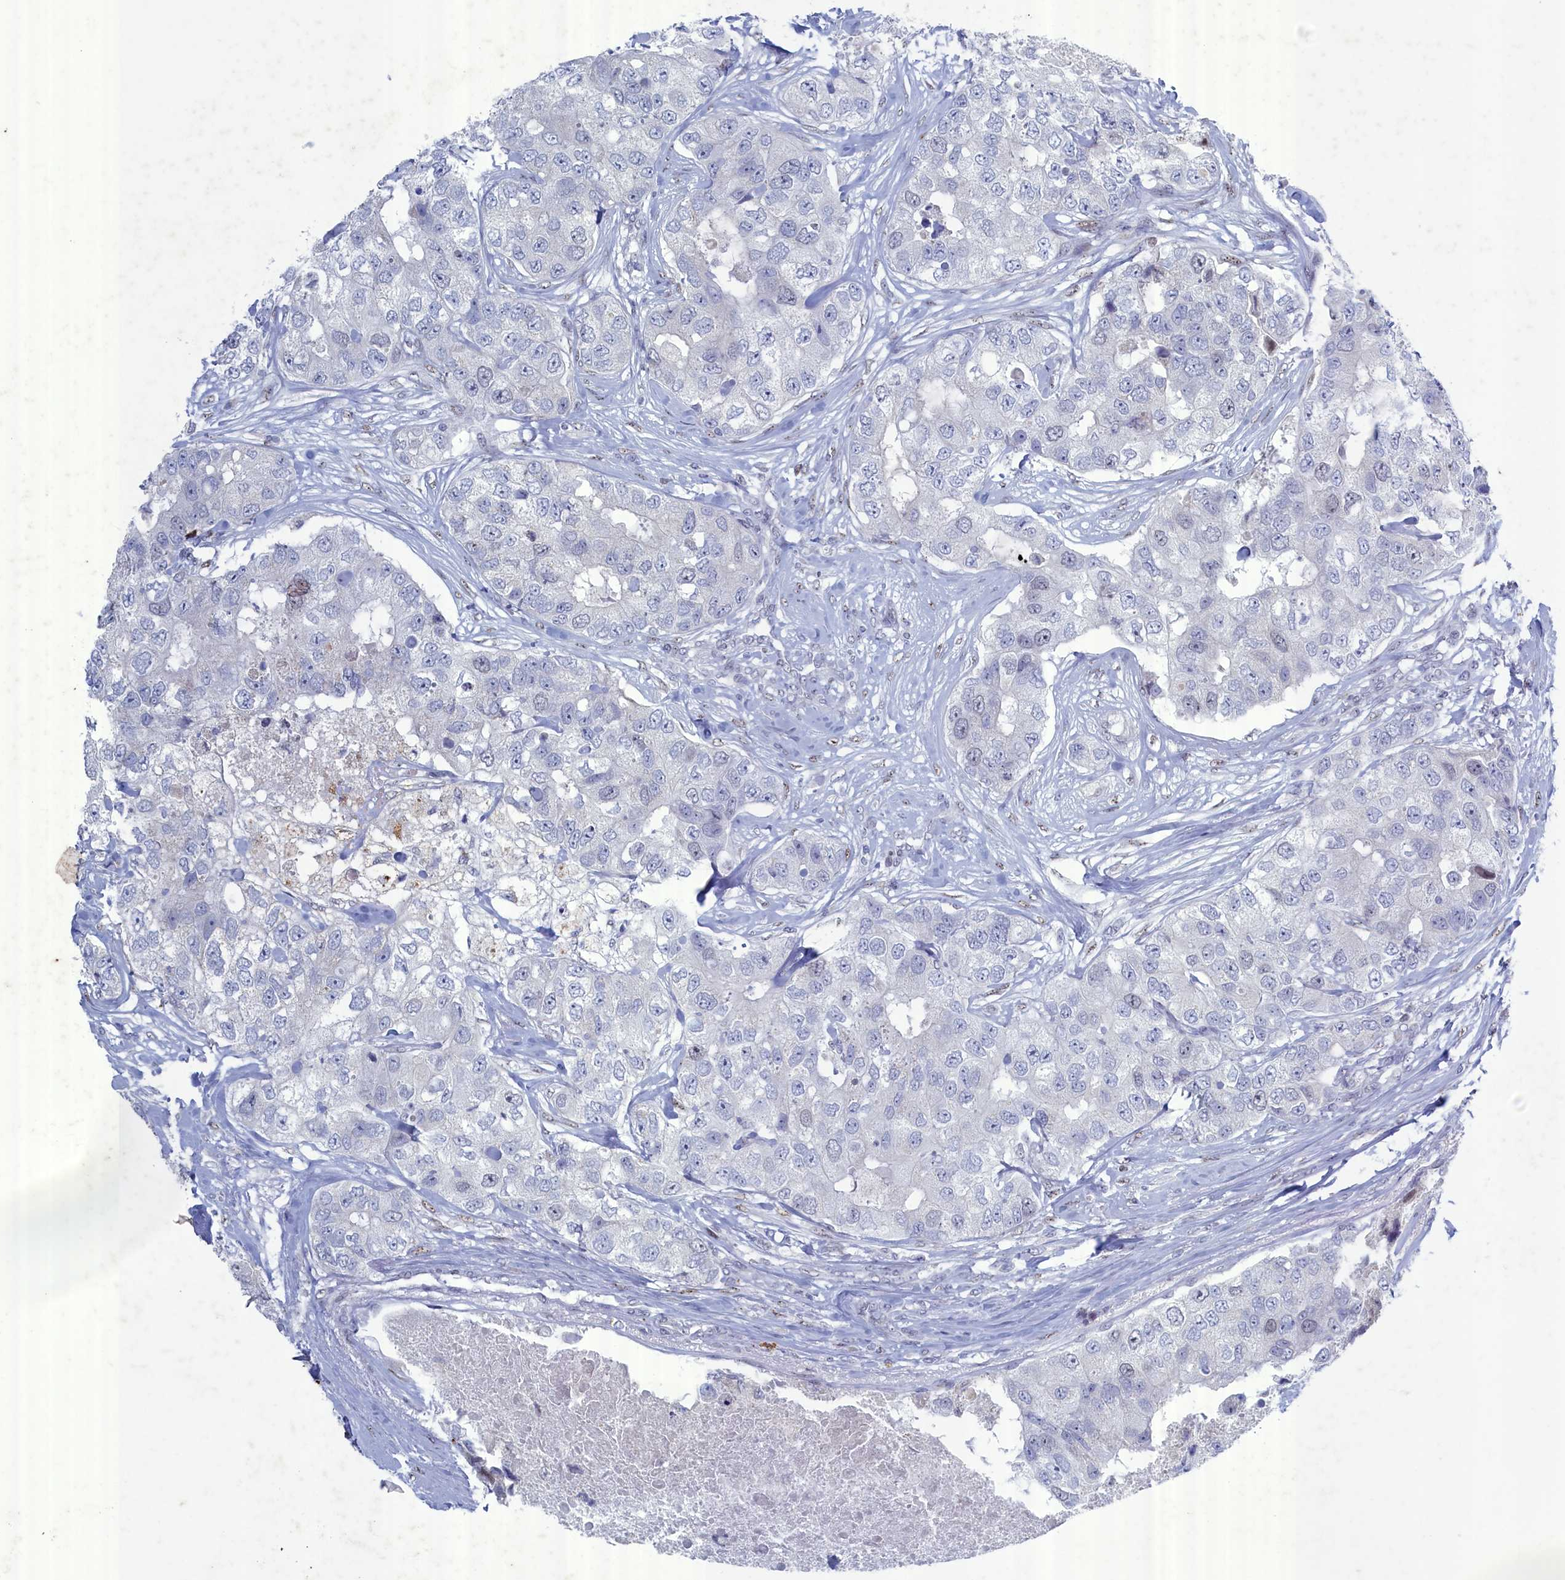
{"staining": {"intensity": "negative", "quantity": "none", "location": "none"}, "tissue": "breast cancer", "cell_type": "Tumor cells", "image_type": "cancer", "snomed": [{"axis": "morphology", "description": "Duct carcinoma"}, {"axis": "topography", "description": "Breast"}], "caption": "Breast infiltrating ductal carcinoma stained for a protein using immunohistochemistry (IHC) displays no staining tumor cells.", "gene": "WDR76", "patient": {"sex": "female", "age": 62}}